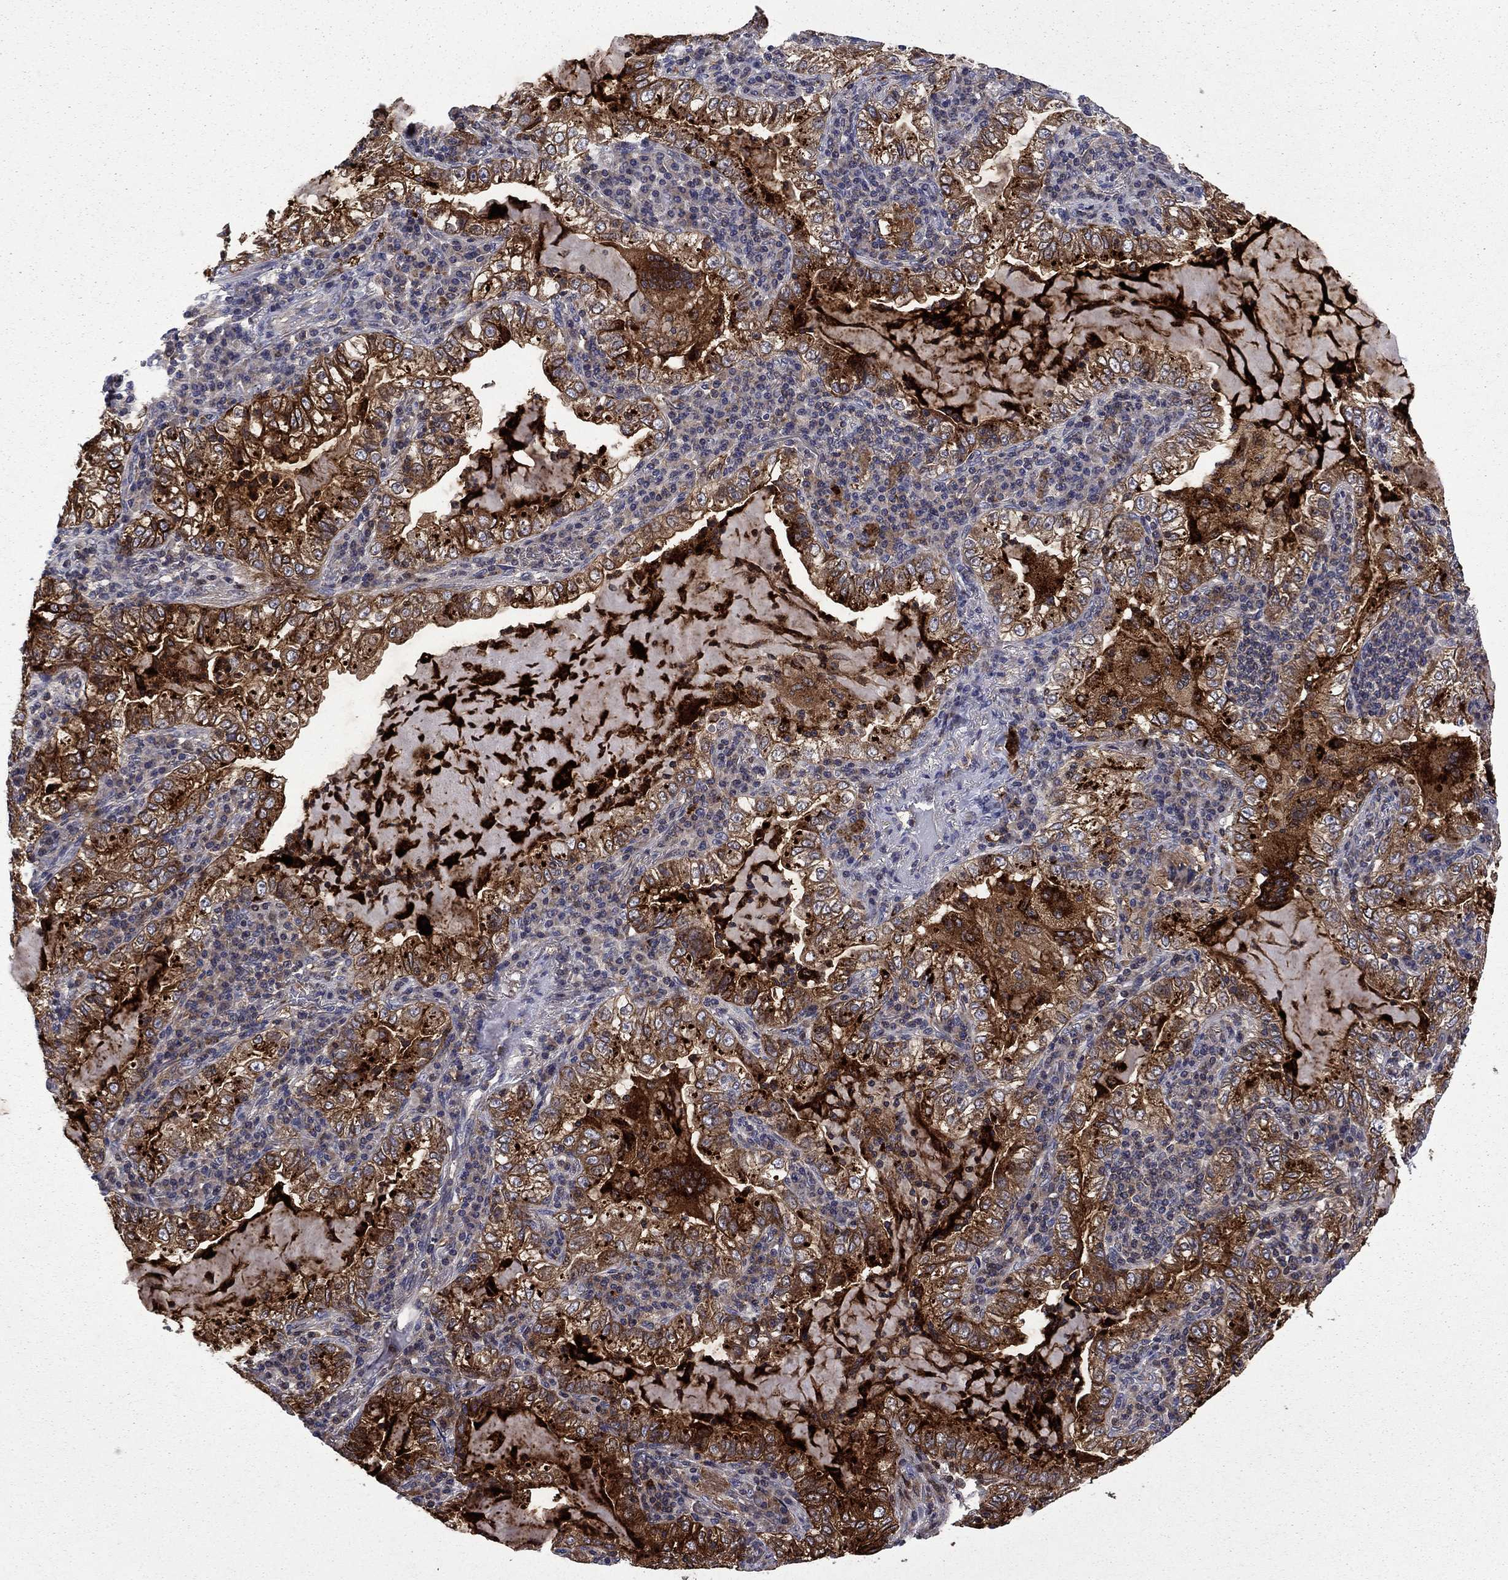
{"staining": {"intensity": "strong", "quantity": ">75%", "location": "cytoplasmic/membranous"}, "tissue": "lung cancer", "cell_type": "Tumor cells", "image_type": "cancer", "snomed": [{"axis": "morphology", "description": "Adenocarcinoma, NOS"}, {"axis": "topography", "description": "Lung"}], "caption": "A micrograph showing strong cytoplasmic/membranous positivity in approximately >75% of tumor cells in lung cancer (adenocarcinoma), as visualized by brown immunohistochemical staining.", "gene": "CEACAM7", "patient": {"sex": "female", "age": 73}}